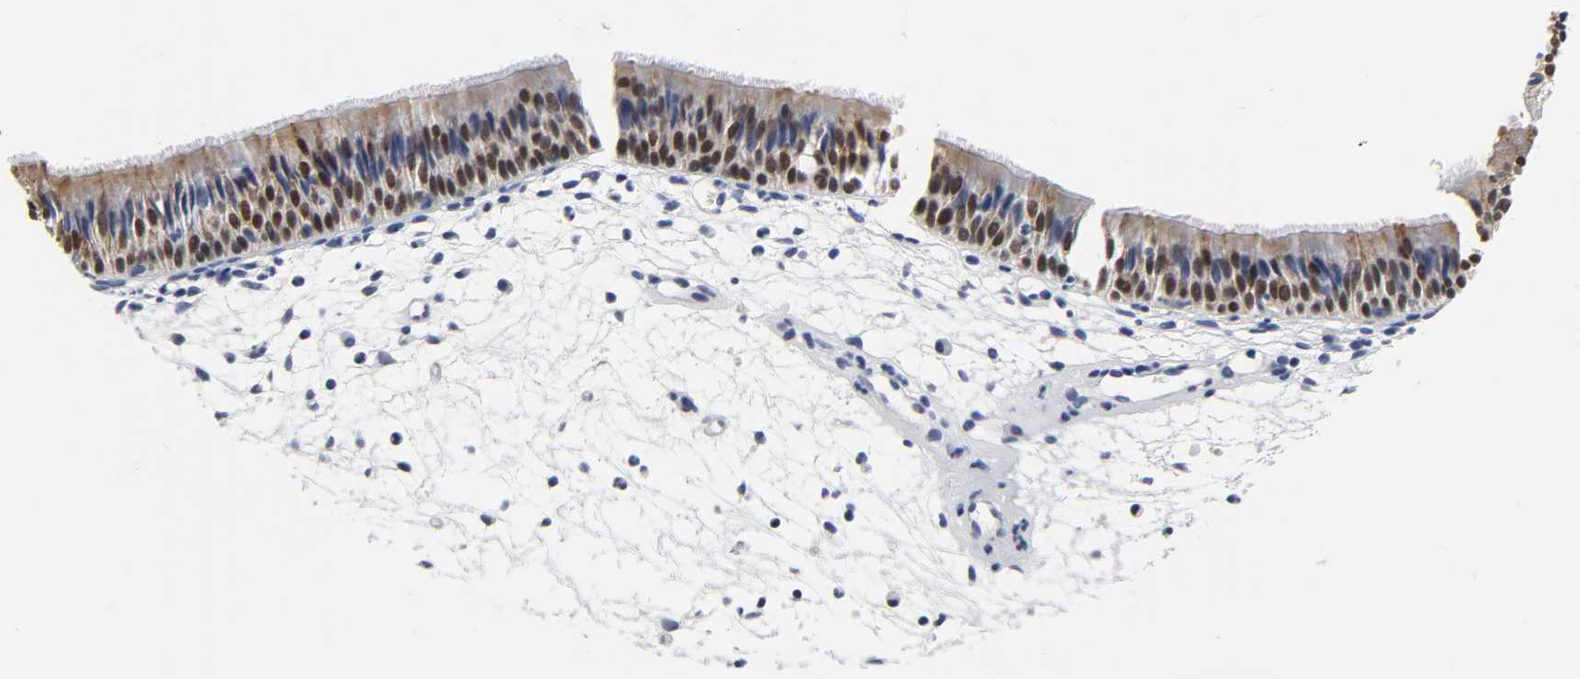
{"staining": {"intensity": "strong", "quantity": "25%-75%", "location": "nuclear"}, "tissue": "nasopharynx", "cell_type": "Respiratory epithelial cells", "image_type": "normal", "snomed": [{"axis": "morphology", "description": "Normal tissue, NOS"}, {"axis": "topography", "description": "Nasopharynx"}], "caption": "A photomicrograph of human nasopharynx stained for a protein reveals strong nuclear brown staining in respiratory epithelial cells.", "gene": "GRHL2", "patient": {"sex": "female", "age": 54}}